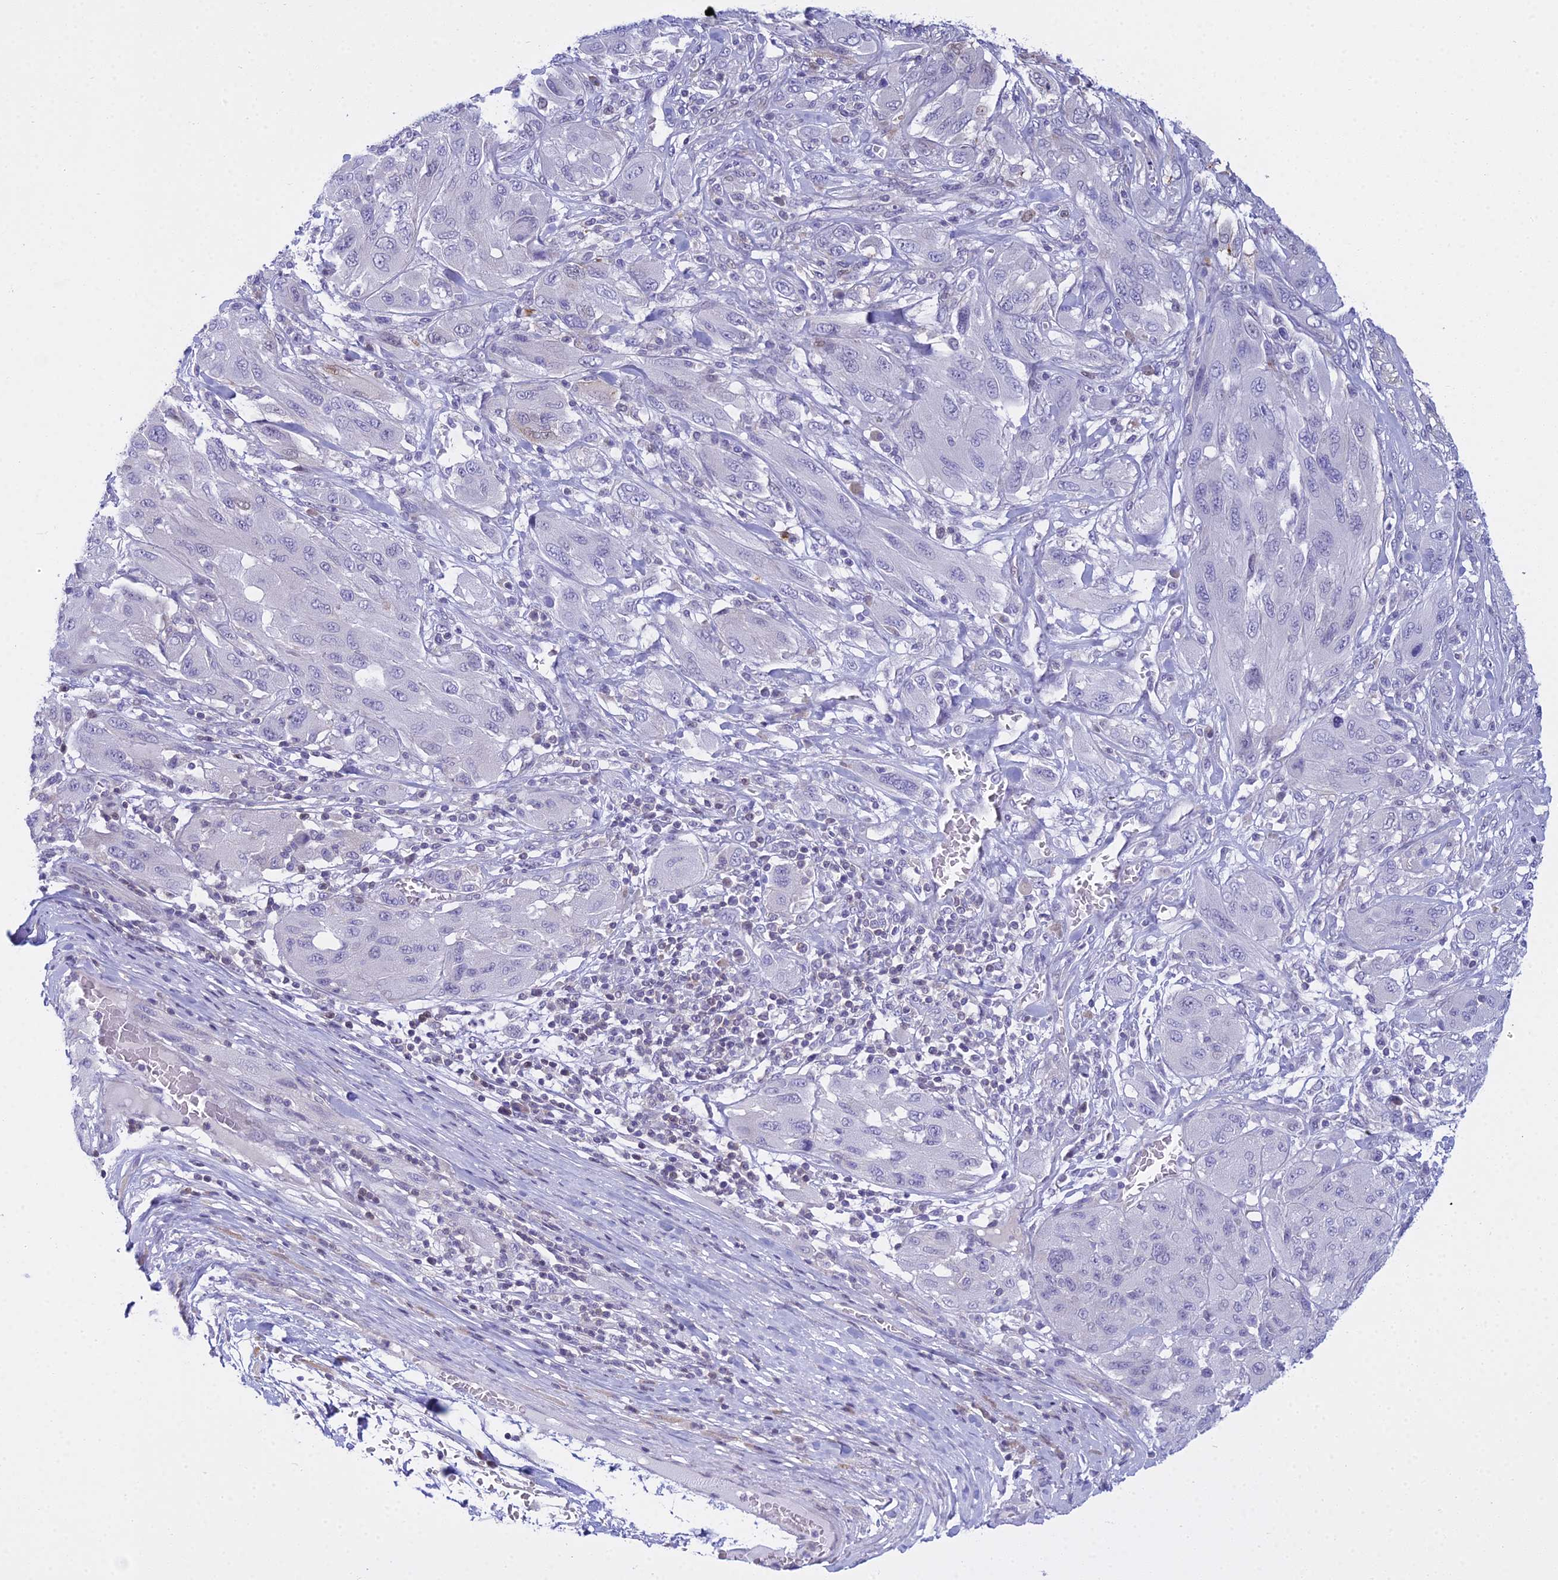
{"staining": {"intensity": "negative", "quantity": "none", "location": "none"}, "tissue": "melanoma", "cell_type": "Tumor cells", "image_type": "cancer", "snomed": [{"axis": "morphology", "description": "Malignant melanoma, NOS"}, {"axis": "topography", "description": "Skin"}], "caption": "Immunohistochemical staining of malignant melanoma exhibits no significant staining in tumor cells.", "gene": "ZMIZ1", "patient": {"sex": "female", "age": 91}}